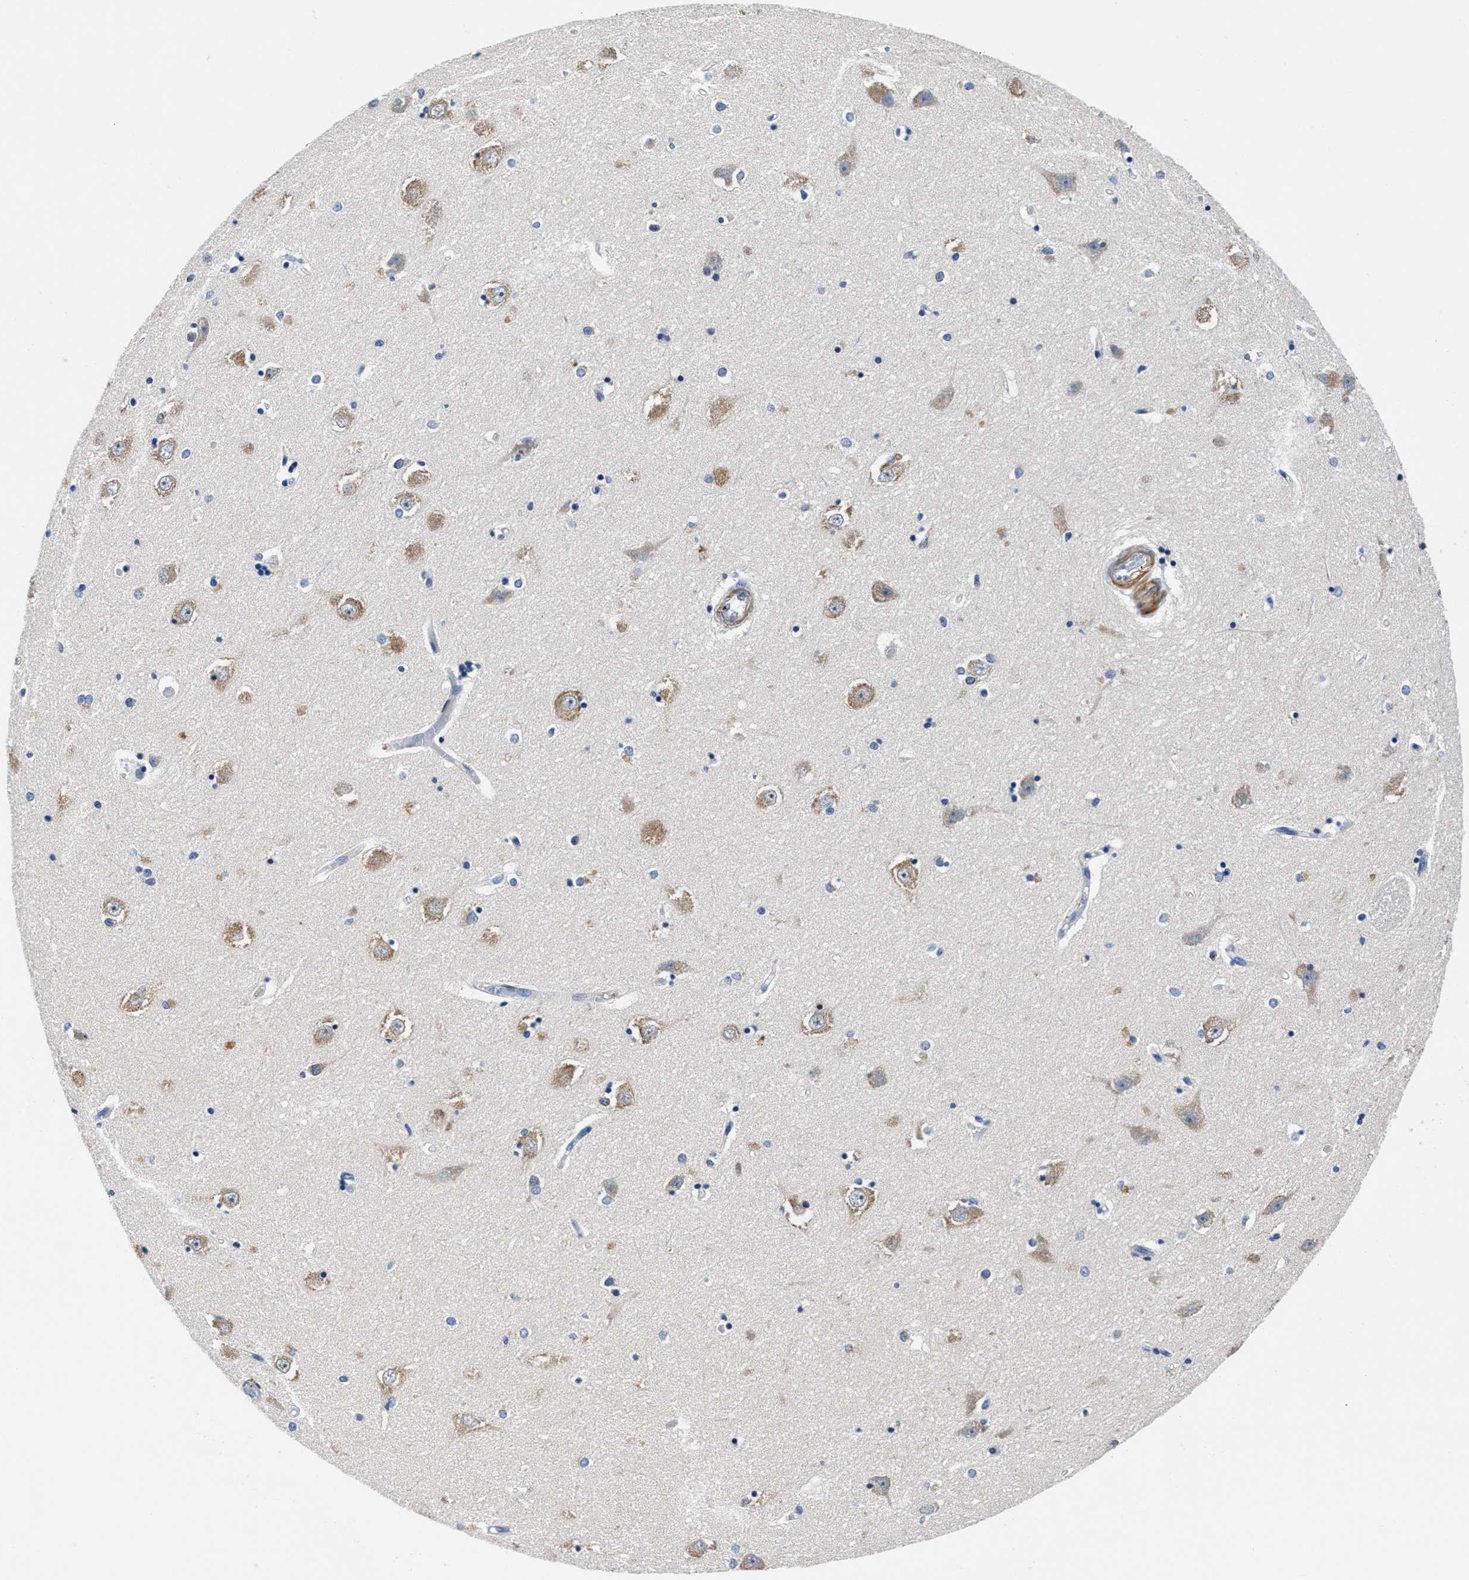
{"staining": {"intensity": "weak", "quantity": "<25%", "location": "cytoplasmic/membranous"}, "tissue": "hippocampus", "cell_type": "Glial cells", "image_type": "normal", "snomed": [{"axis": "morphology", "description": "Normal tissue, NOS"}, {"axis": "topography", "description": "Hippocampus"}], "caption": "DAB (3,3'-diaminobenzidine) immunohistochemical staining of normal human hippocampus demonstrates no significant positivity in glial cells.", "gene": "PARG", "patient": {"sex": "male", "age": 45}}